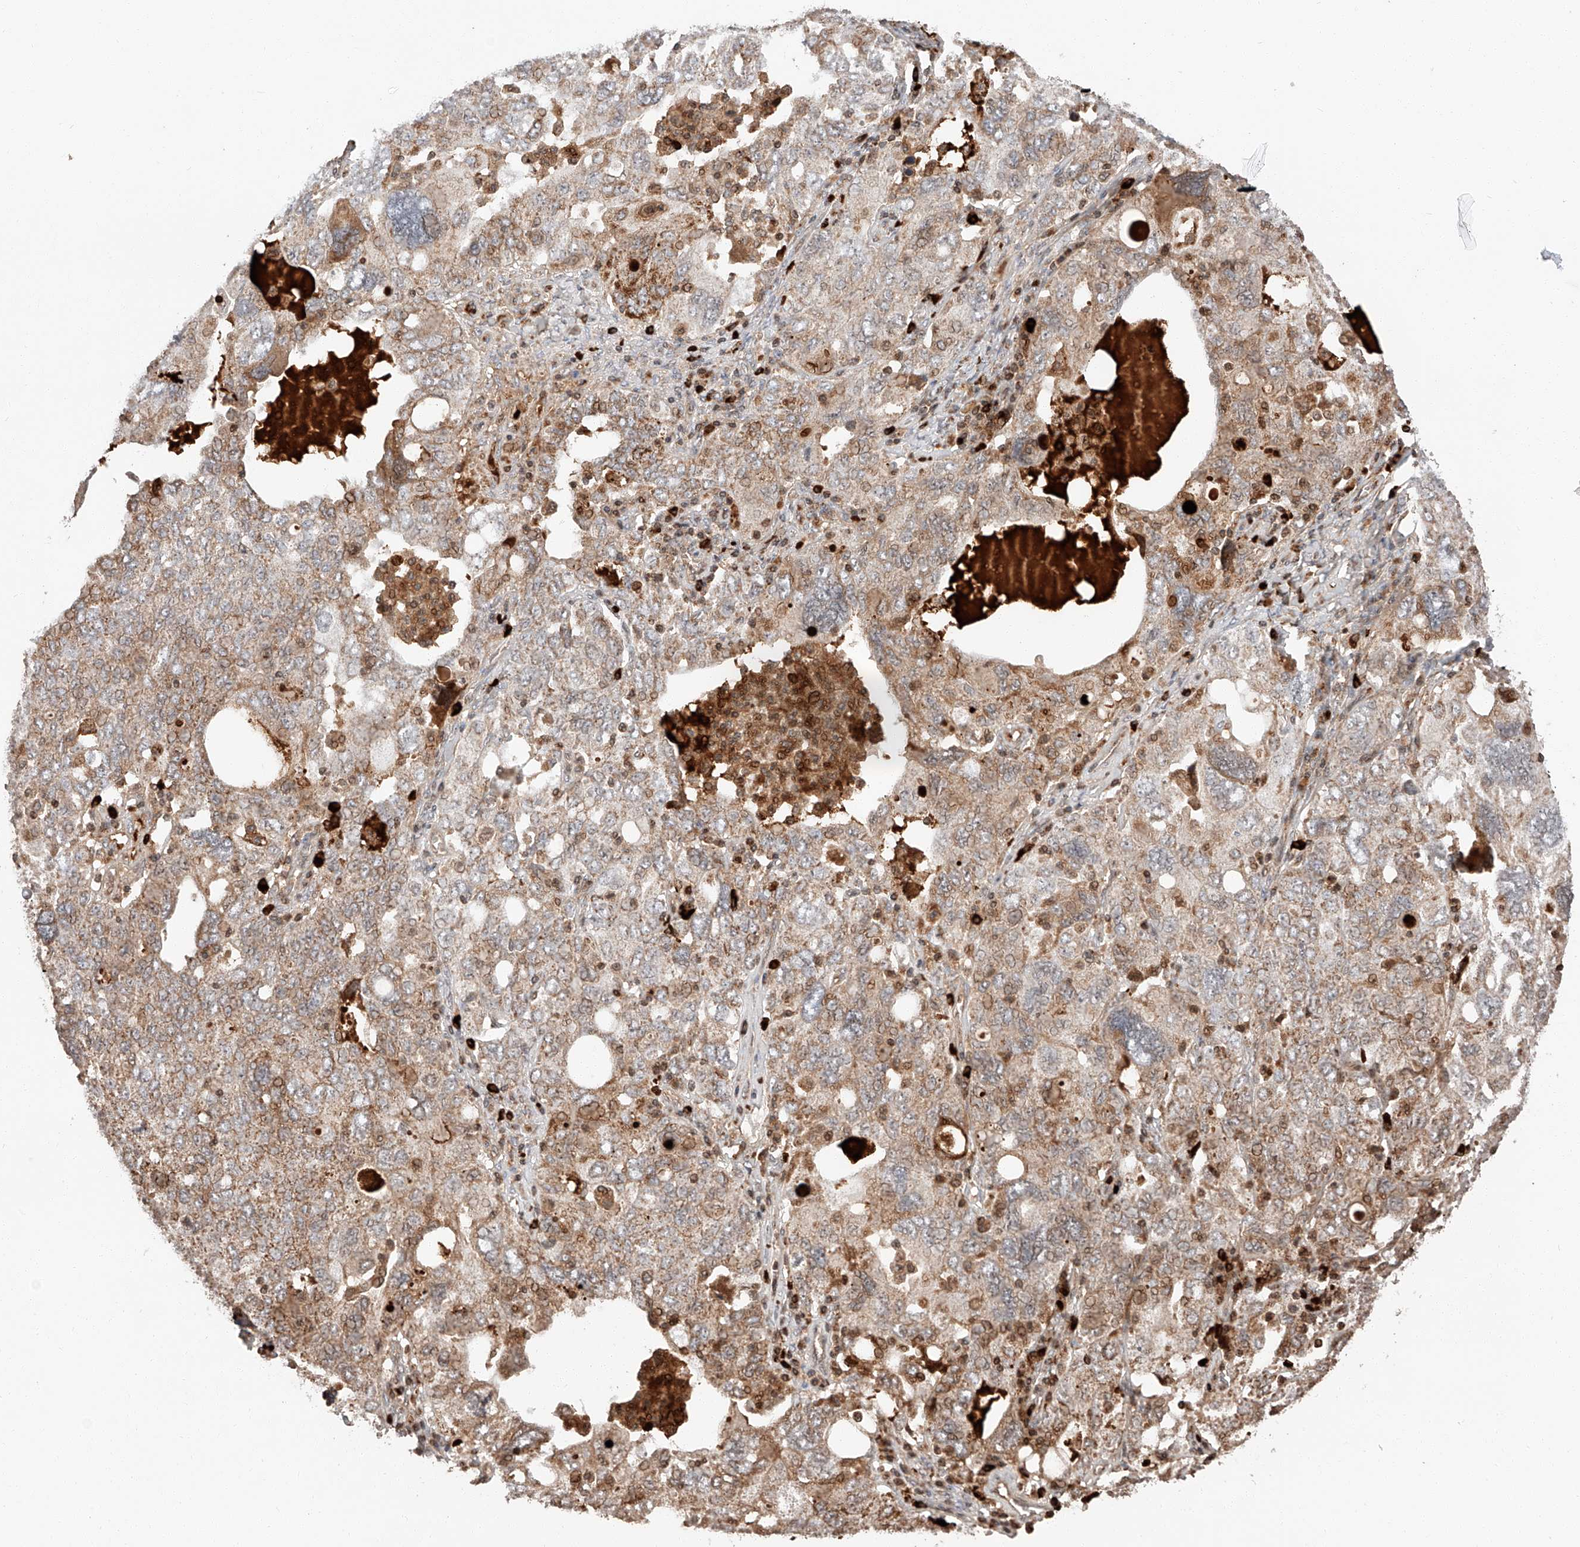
{"staining": {"intensity": "moderate", "quantity": ">75%", "location": "cytoplasmic/membranous"}, "tissue": "ovarian cancer", "cell_type": "Tumor cells", "image_type": "cancer", "snomed": [{"axis": "morphology", "description": "Carcinoma, endometroid"}, {"axis": "topography", "description": "Ovary"}], "caption": "Moderate cytoplasmic/membranous positivity for a protein is identified in about >75% of tumor cells of ovarian cancer (endometroid carcinoma) using immunohistochemistry (IHC).", "gene": "ARHGAP33", "patient": {"sex": "female", "age": 62}}